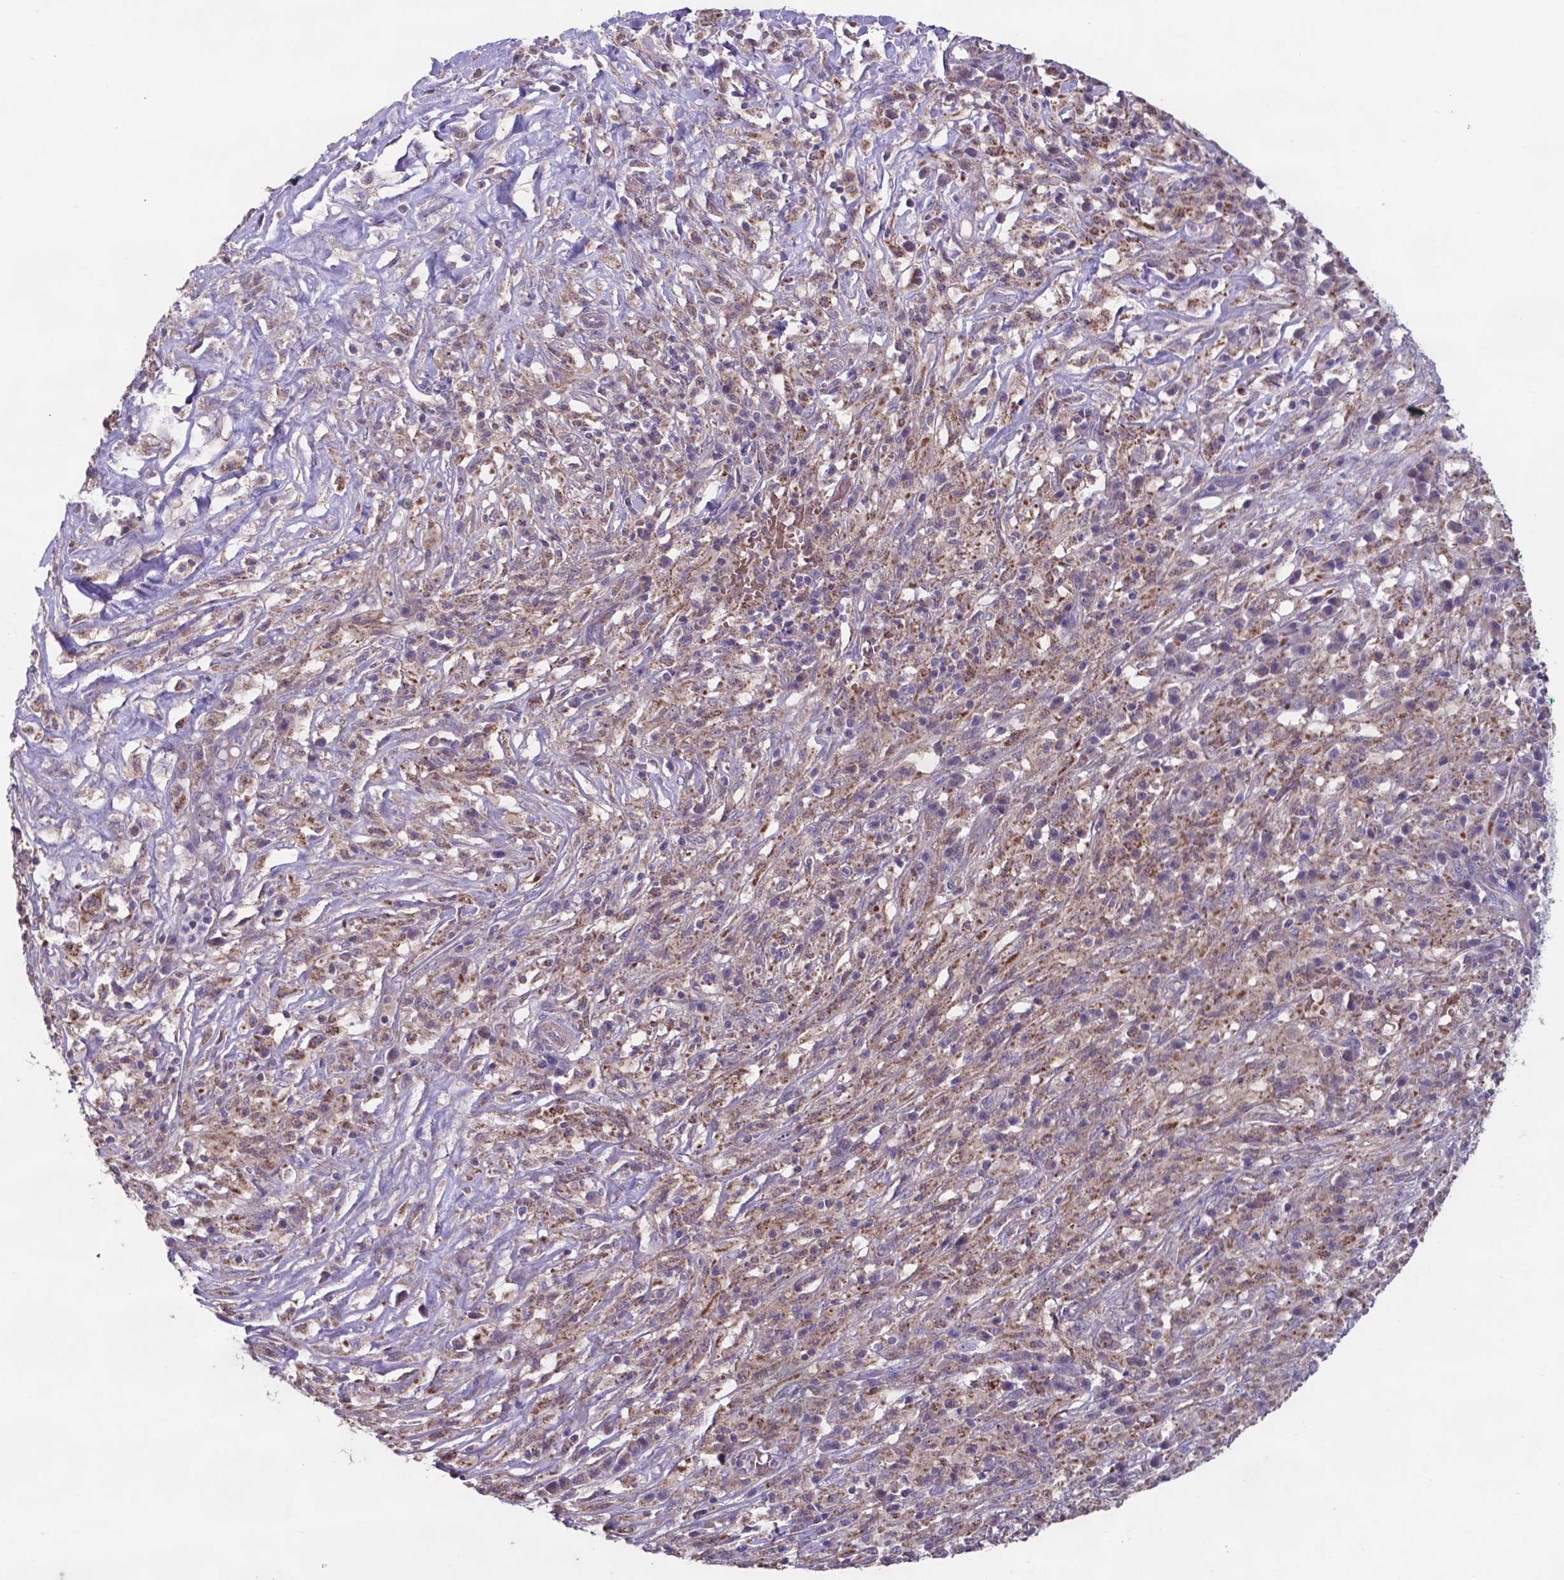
{"staining": {"intensity": "weak", "quantity": ">75%", "location": "cytoplasmic/membranous"}, "tissue": "melanoma", "cell_type": "Tumor cells", "image_type": "cancer", "snomed": [{"axis": "morphology", "description": "Malignant melanoma, NOS"}, {"axis": "topography", "description": "Skin"}], "caption": "Tumor cells demonstrate low levels of weak cytoplasmic/membranous staining in approximately >75% of cells in human melanoma.", "gene": "TYRO3", "patient": {"sex": "female", "age": 91}}